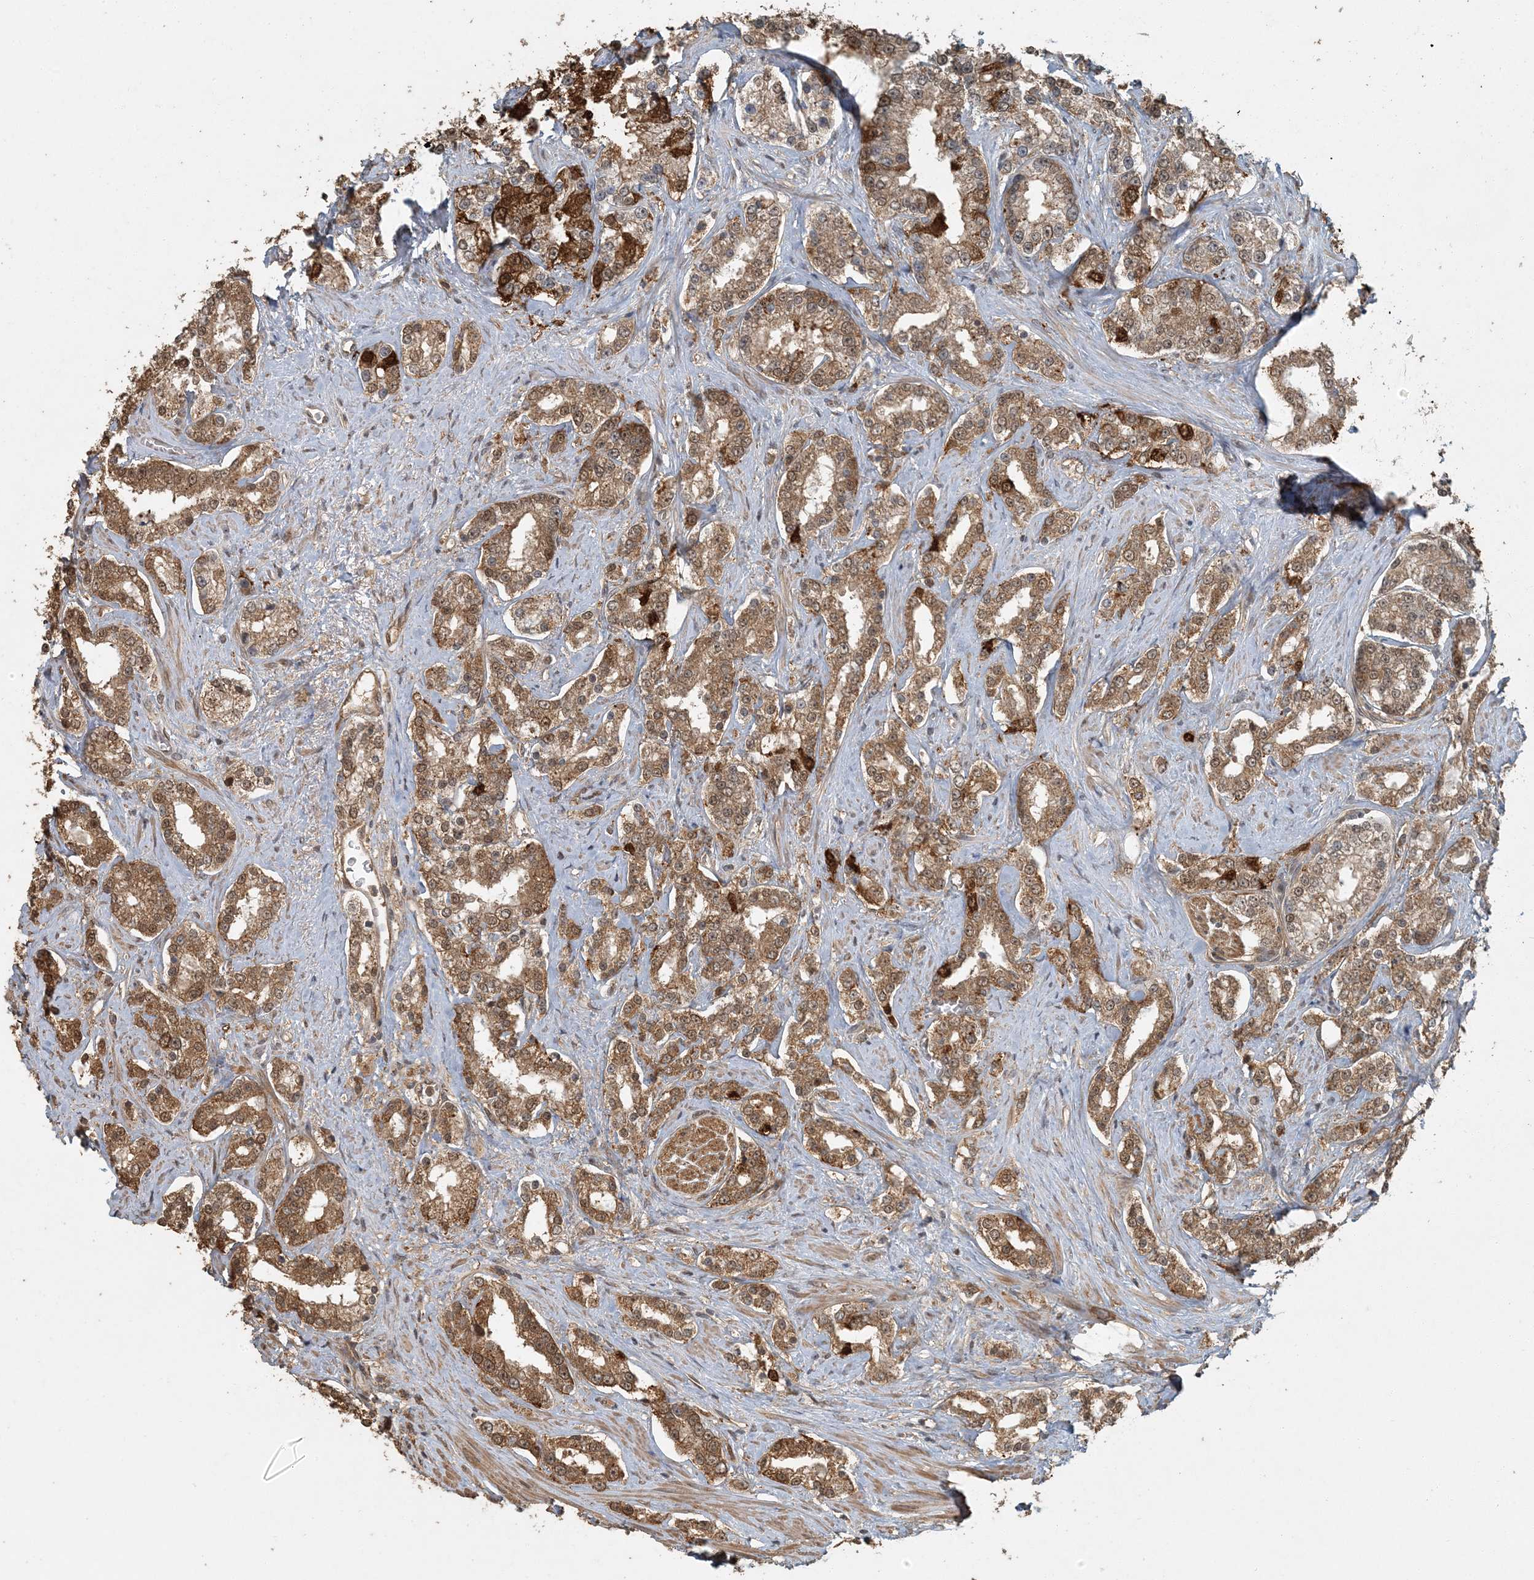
{"staining": {"intensity": "moderate", "quantity": ">75%", "location": "cytoplasmic/membranous,nuclear"}, "tissue": "prostate cancer", "cell_type": "Tumor cells", "image_type": "cancer", "snomed": [{"axis": "morphology", "description": "Normal tissue, NOS"}, {"axis": "morphology", "description": "Adenocarcinoma, High grade"}, {"axis": "topography", "description": "Prostate"}], "caption": "Prostate cancer (high-grade adenocarcinoma) stained with a brown dye exhibits moderate cytoplasmic/membranous and nuclear positive expression in about >75% of tumor cells.", "gene": "AK9", "patient": {"sex": "male", "age": 83}}